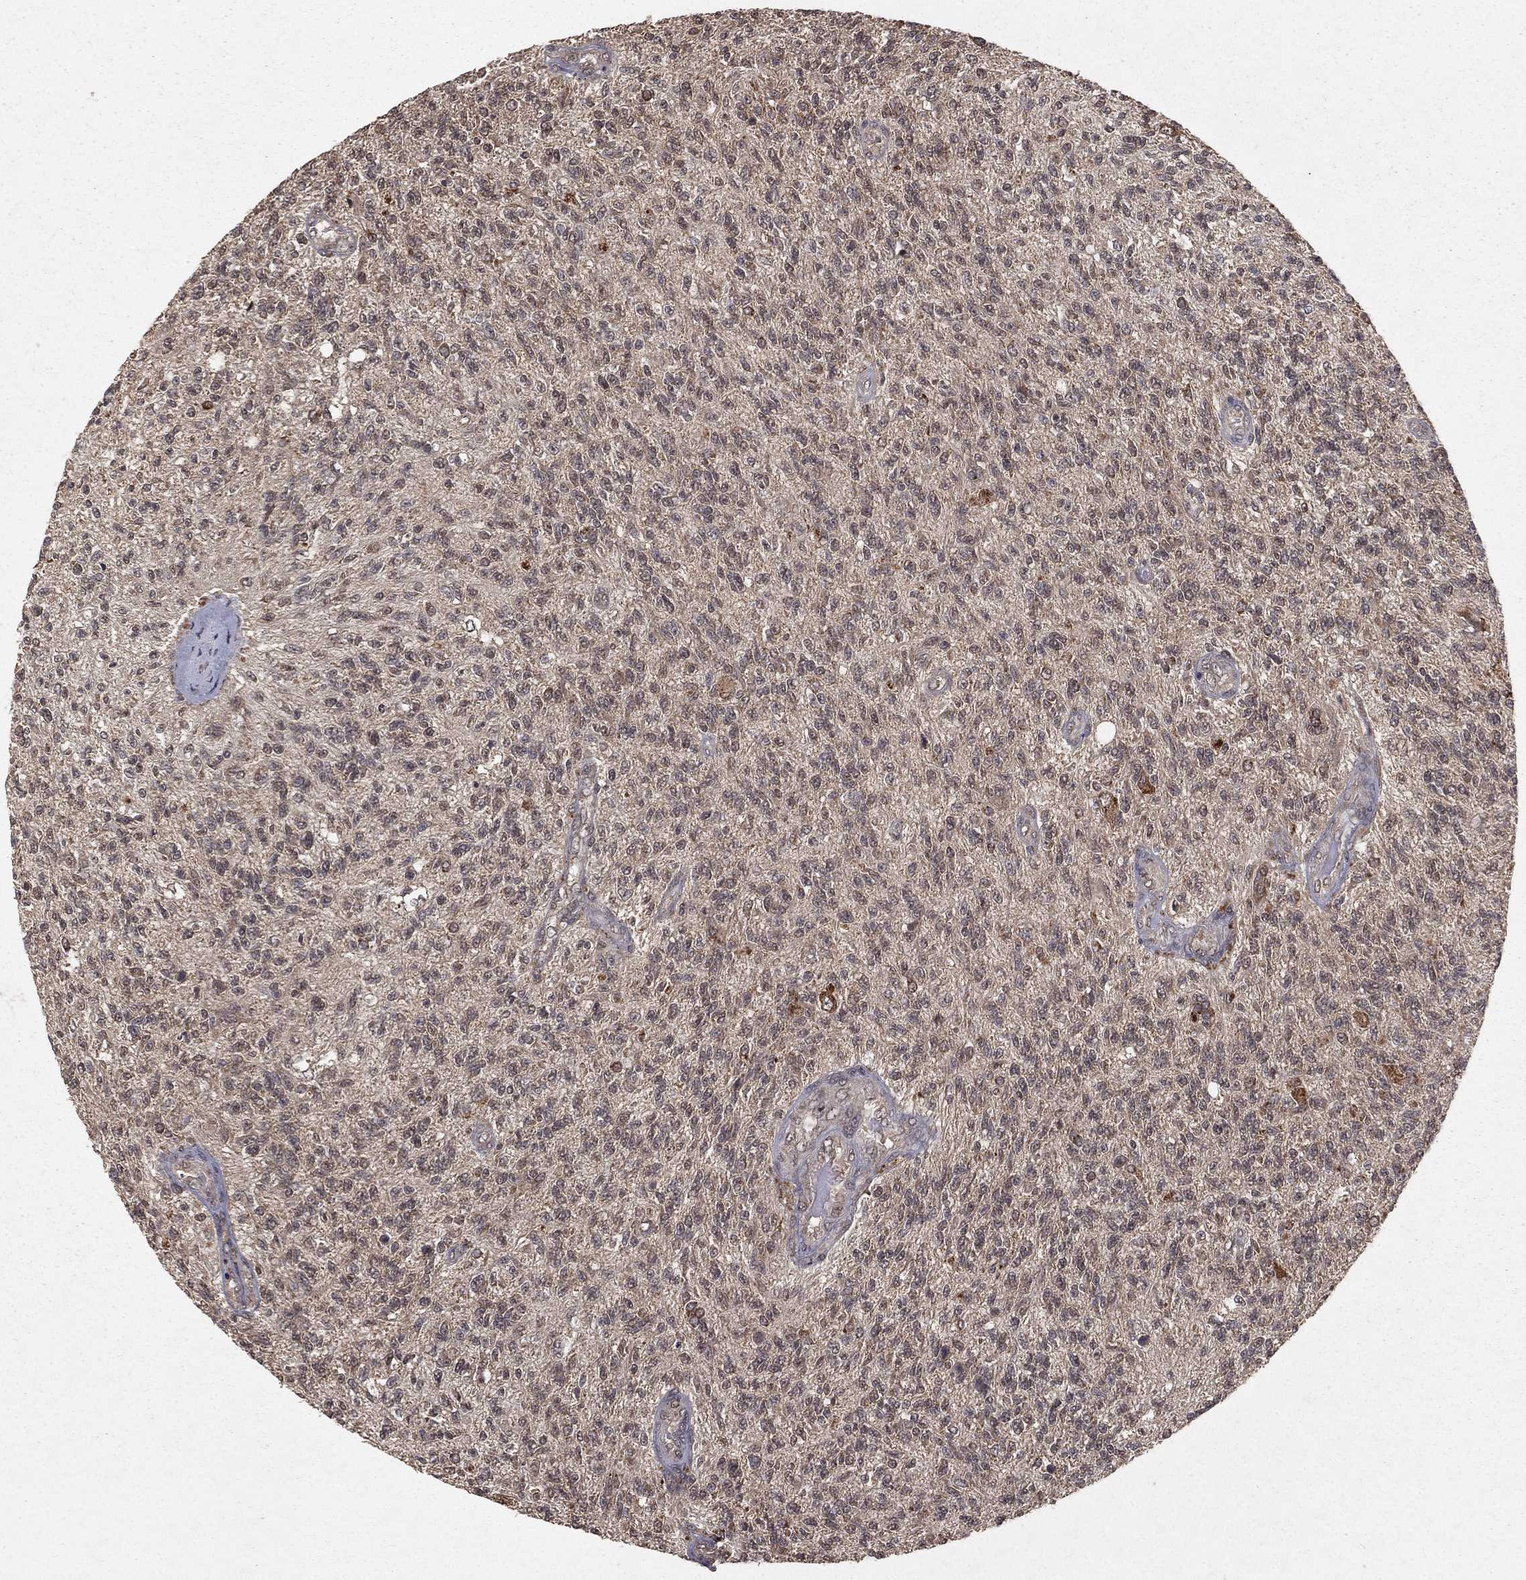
{"staining": {"intensity": "weak", "quantity": "<25%", "location": "cytoplasmic/membranous"}, "tissue": "glioma", "cell_type": "Tumor cells", "image_type": "cancer", "snomed": [{"axis": "morphology", "description": "Glioma, malignant, High grade"}, {"axis": "topography", "description": "Brain"}], "caption": "Immunohistochemical staining of human high-grade glioma (malignant) exhibits no significant expression in tumor cells.", "gene": "ZDHHC15", "patient": {"sex": "male", "age": 56}}